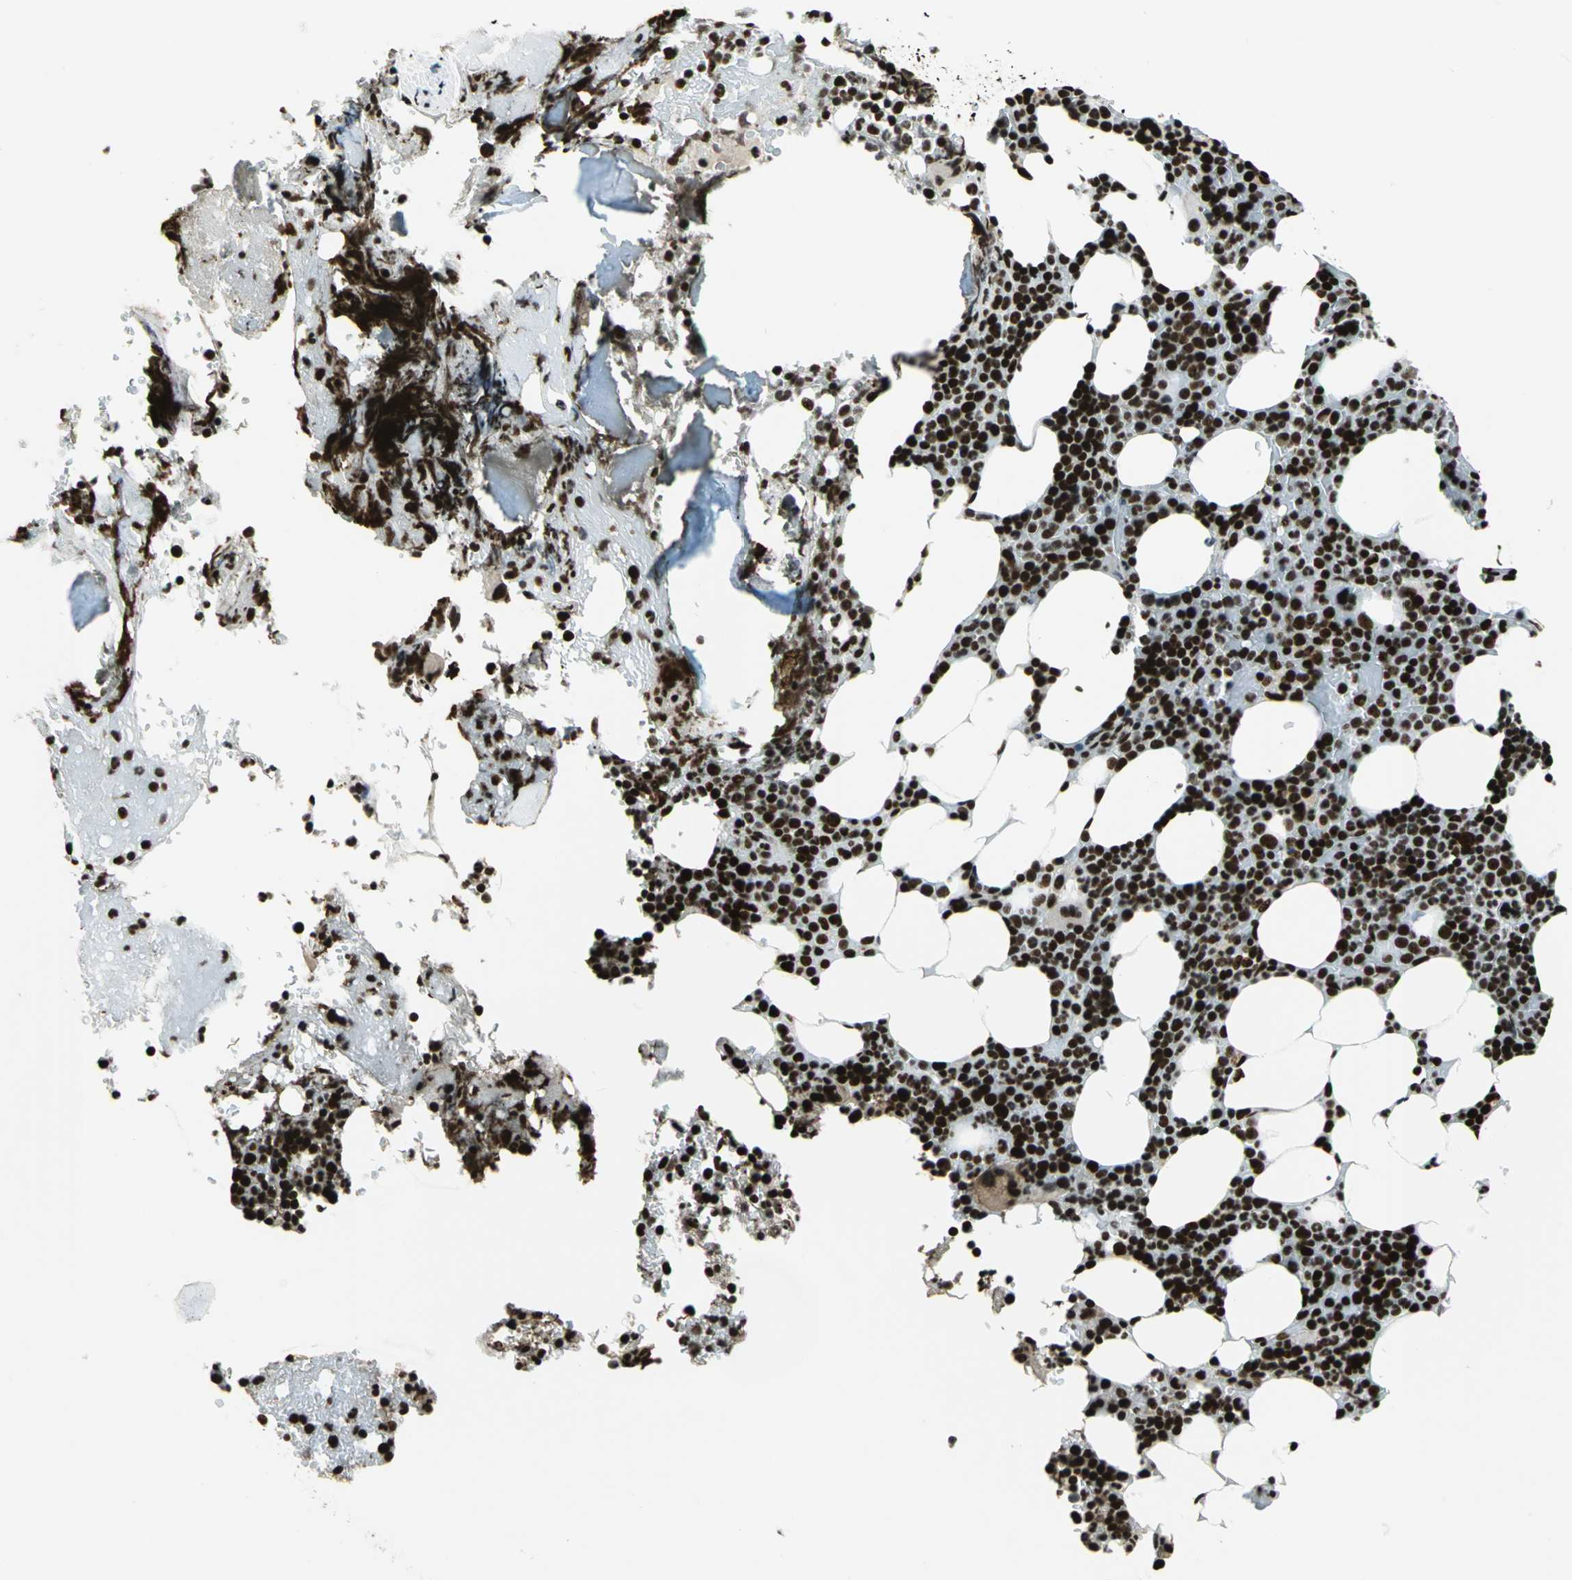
{"staining": {"intensity": "strong", "quantity": ">75%", "location": "nuclear"}, "tissue": "bone marrow", "cell_type": "Hematopoietic cells", "image_type": "normal", "snomed": [{"axis": "morphology", "description": "Normal tissue, NOS"}, {"axis": "topography", "description": "Bone marrow"}], "caption": "Benign bone marrow was stained to show a protein in brown. There is high levels of strong nuclear positivity in about >75% of hematopoietic cells.", "gene": "UBTF", "patient": {"sex": "female", "age": 73}}